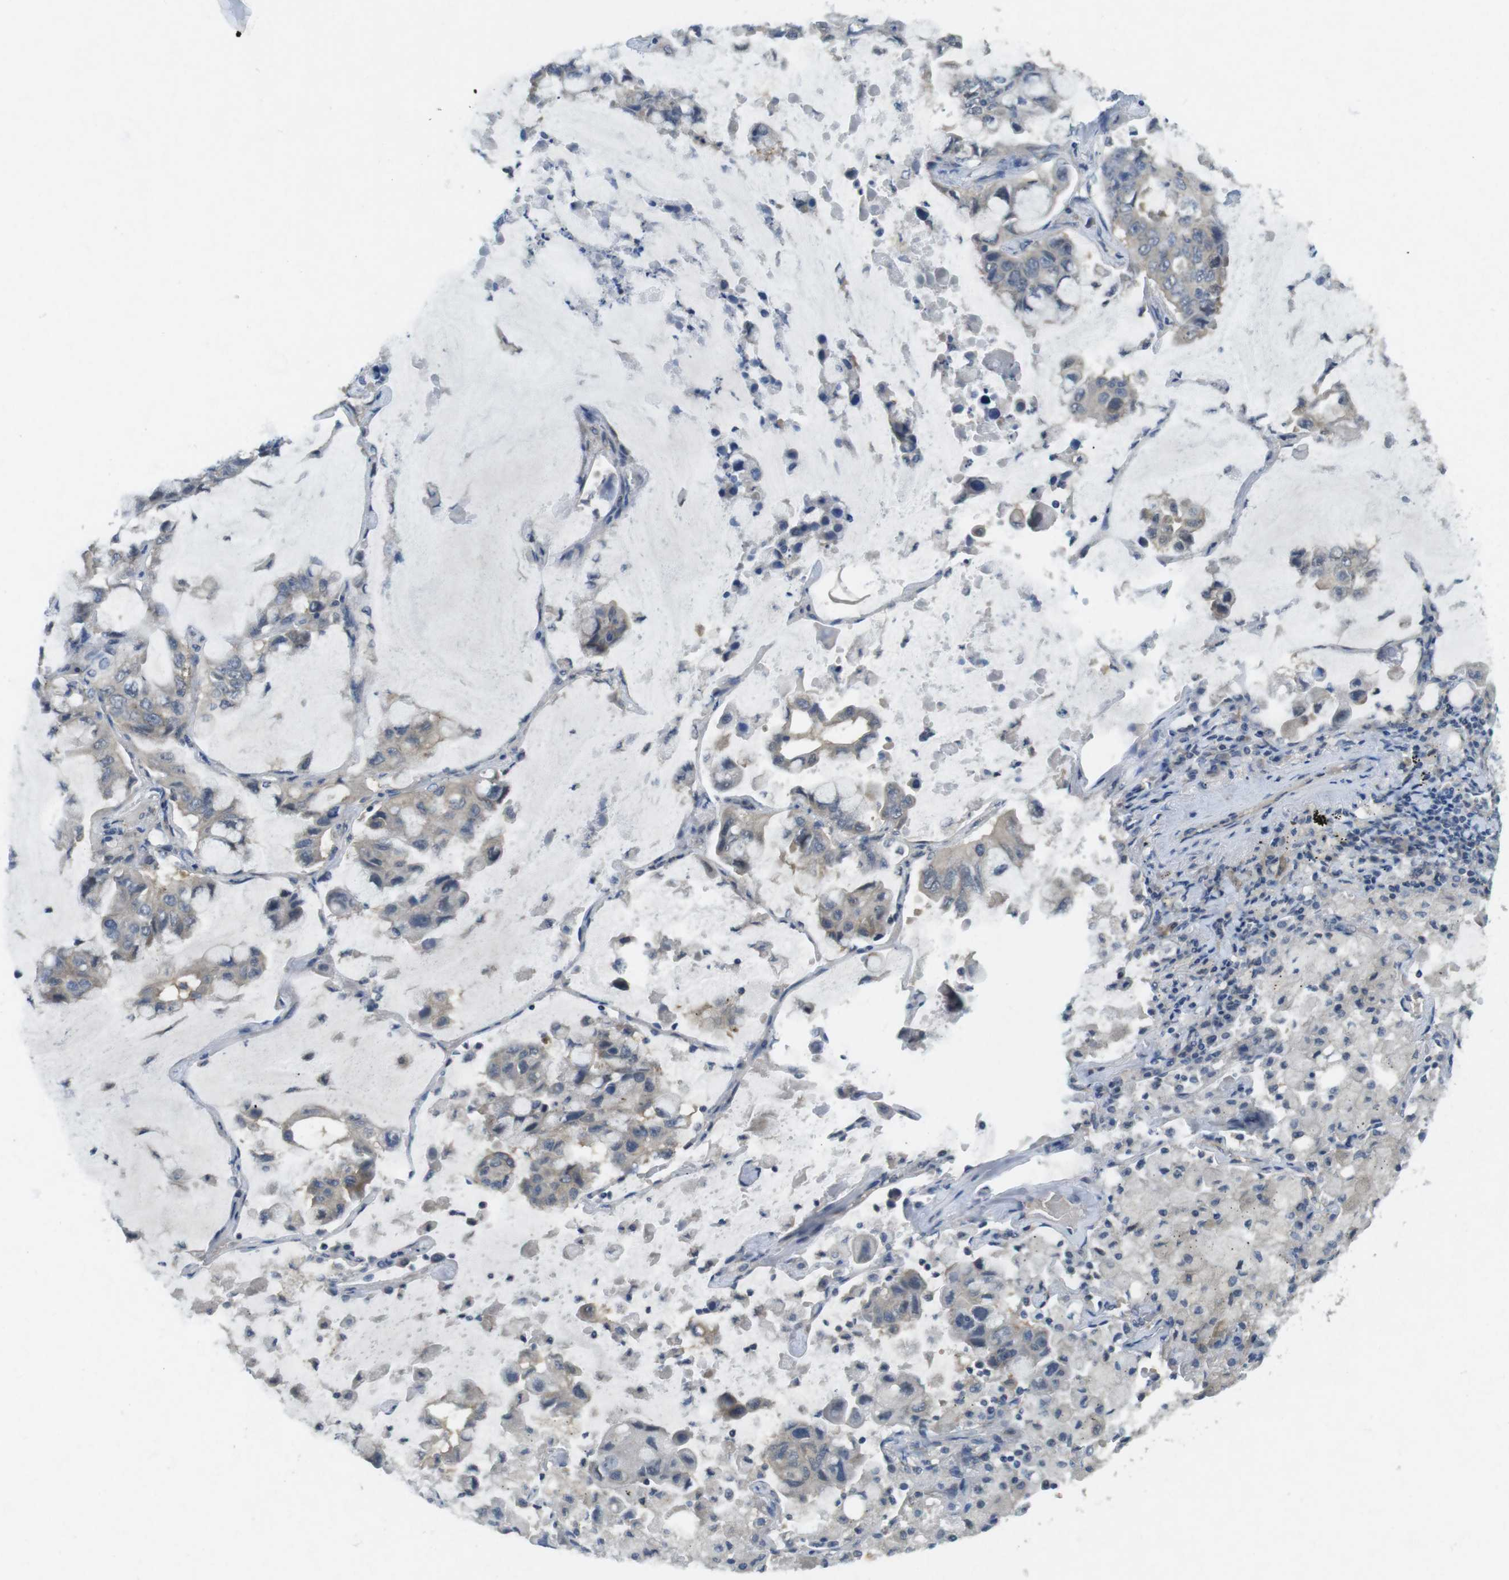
{"staining": {"intensity": "negative", "quantity": "none", "location": "none"}, "tissue": "lung cancer", "cell_type": "Tumor cells", "image_type": "cancer", "snomed": [{"axis": "morphology", "description": "Adenocarcinoma, NOS"}, {"axis": "topography", "description": "Lung"}], "caption": "High magnification brightfield microscopy of lung adenocarcinoma stained with DAB (3,3'-diaminobenzidine) (brown) and counterstained with hematoxylin (blue): tumor cells show no significant staining.", "gene": "SUGT1", "patient": {"sex": "male", "age": 64}}